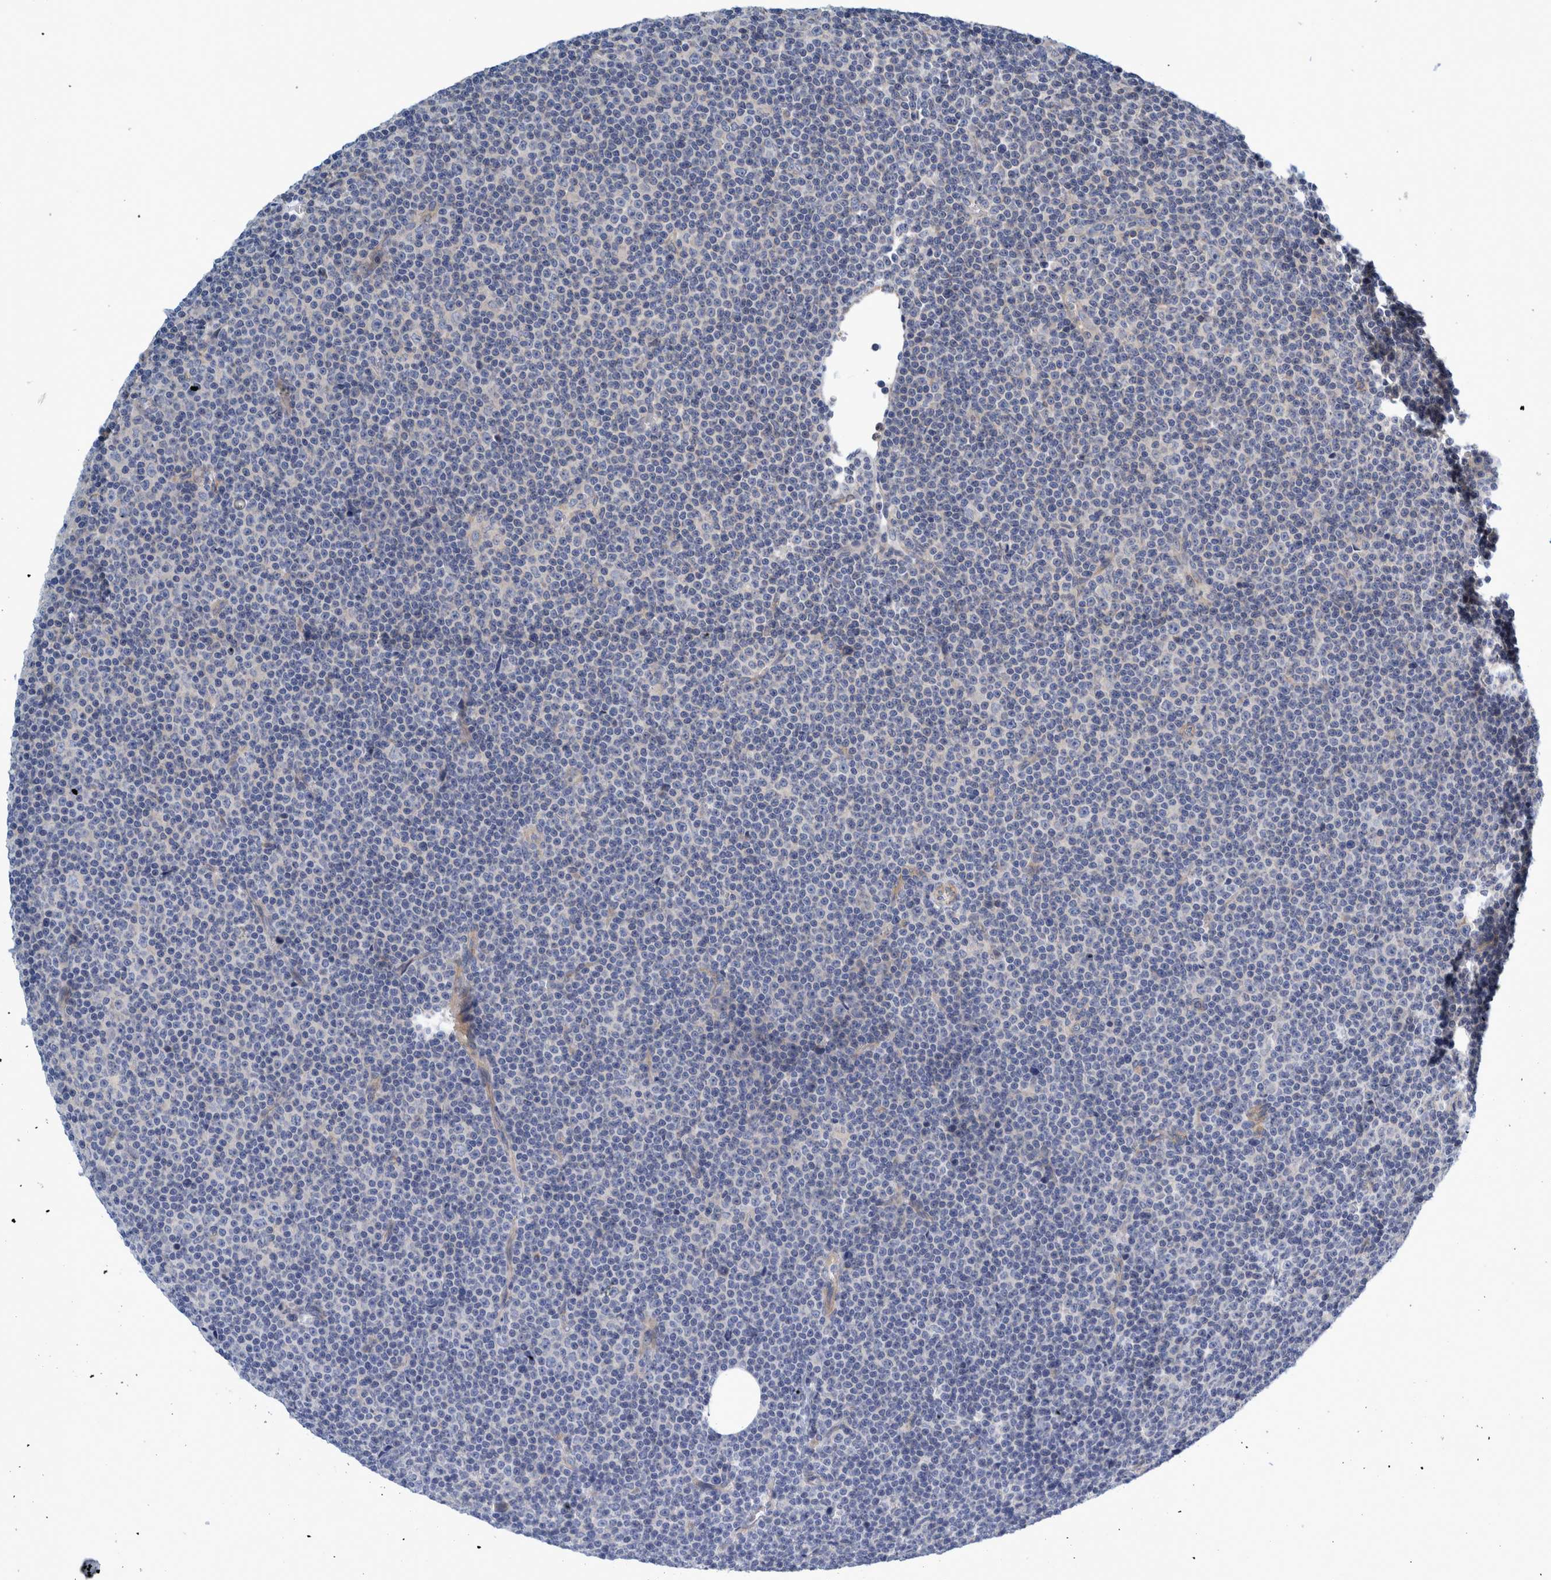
{"staining": {"intensity": "negative", "quantity": "none", "location": "none"}, "tissue": "lymphoma", "cell_type": "Tumor cells", "image_type": "cancer", "snomed": [{"axis": "morphology", "description": "Malignant lymphoma, non-Hodgkin's type, Low grade"}, {"axis": "topography", "description": "Lymph node"}], "caption": "Lymphoma stained for a protein using immunohistochemistry demonstrates no positivity tumor cells.", "gene": "ZNF324B", "patient": {"sex": "female", "age": 67}}